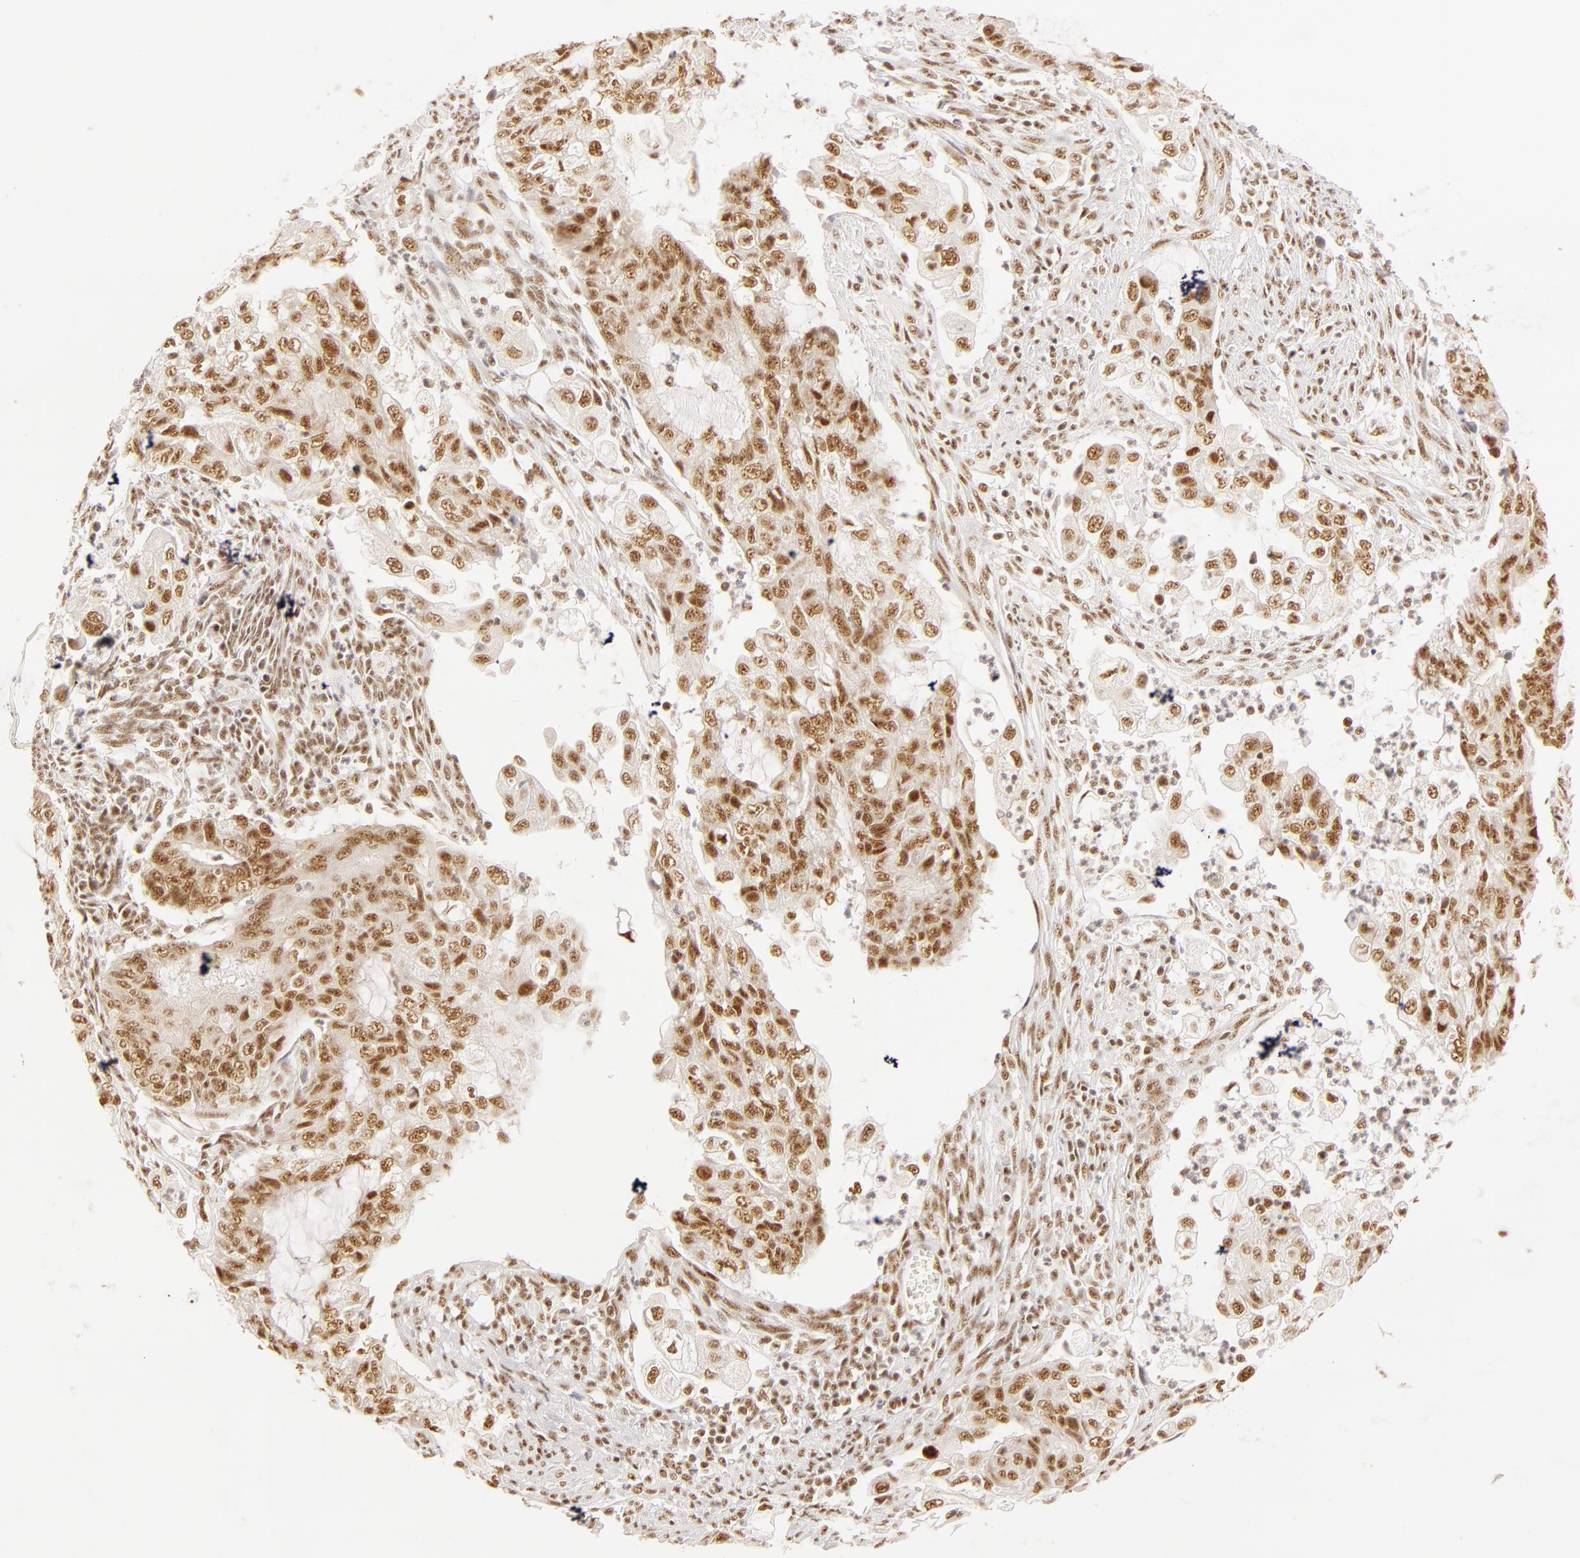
{"staining": {"intensity": "moderate", "quantity": ">75%", "location": "nuclear"}, "tissue": "endometrial cancer", "cell_type": "Tumor cells", "image_type": "cancer", "snomed": [{"axis": "morphology", "description": "Adenocarcinoma, NOS"}, {"axis": "topography", "description": "Endometrium"}], "caption": "Human adenocarcinoma (endometrial) stained with a protein marker shows moderate staining in tumor cells.", "gene": "RBM39", "patient": {"sex": "female", "age": 75}}